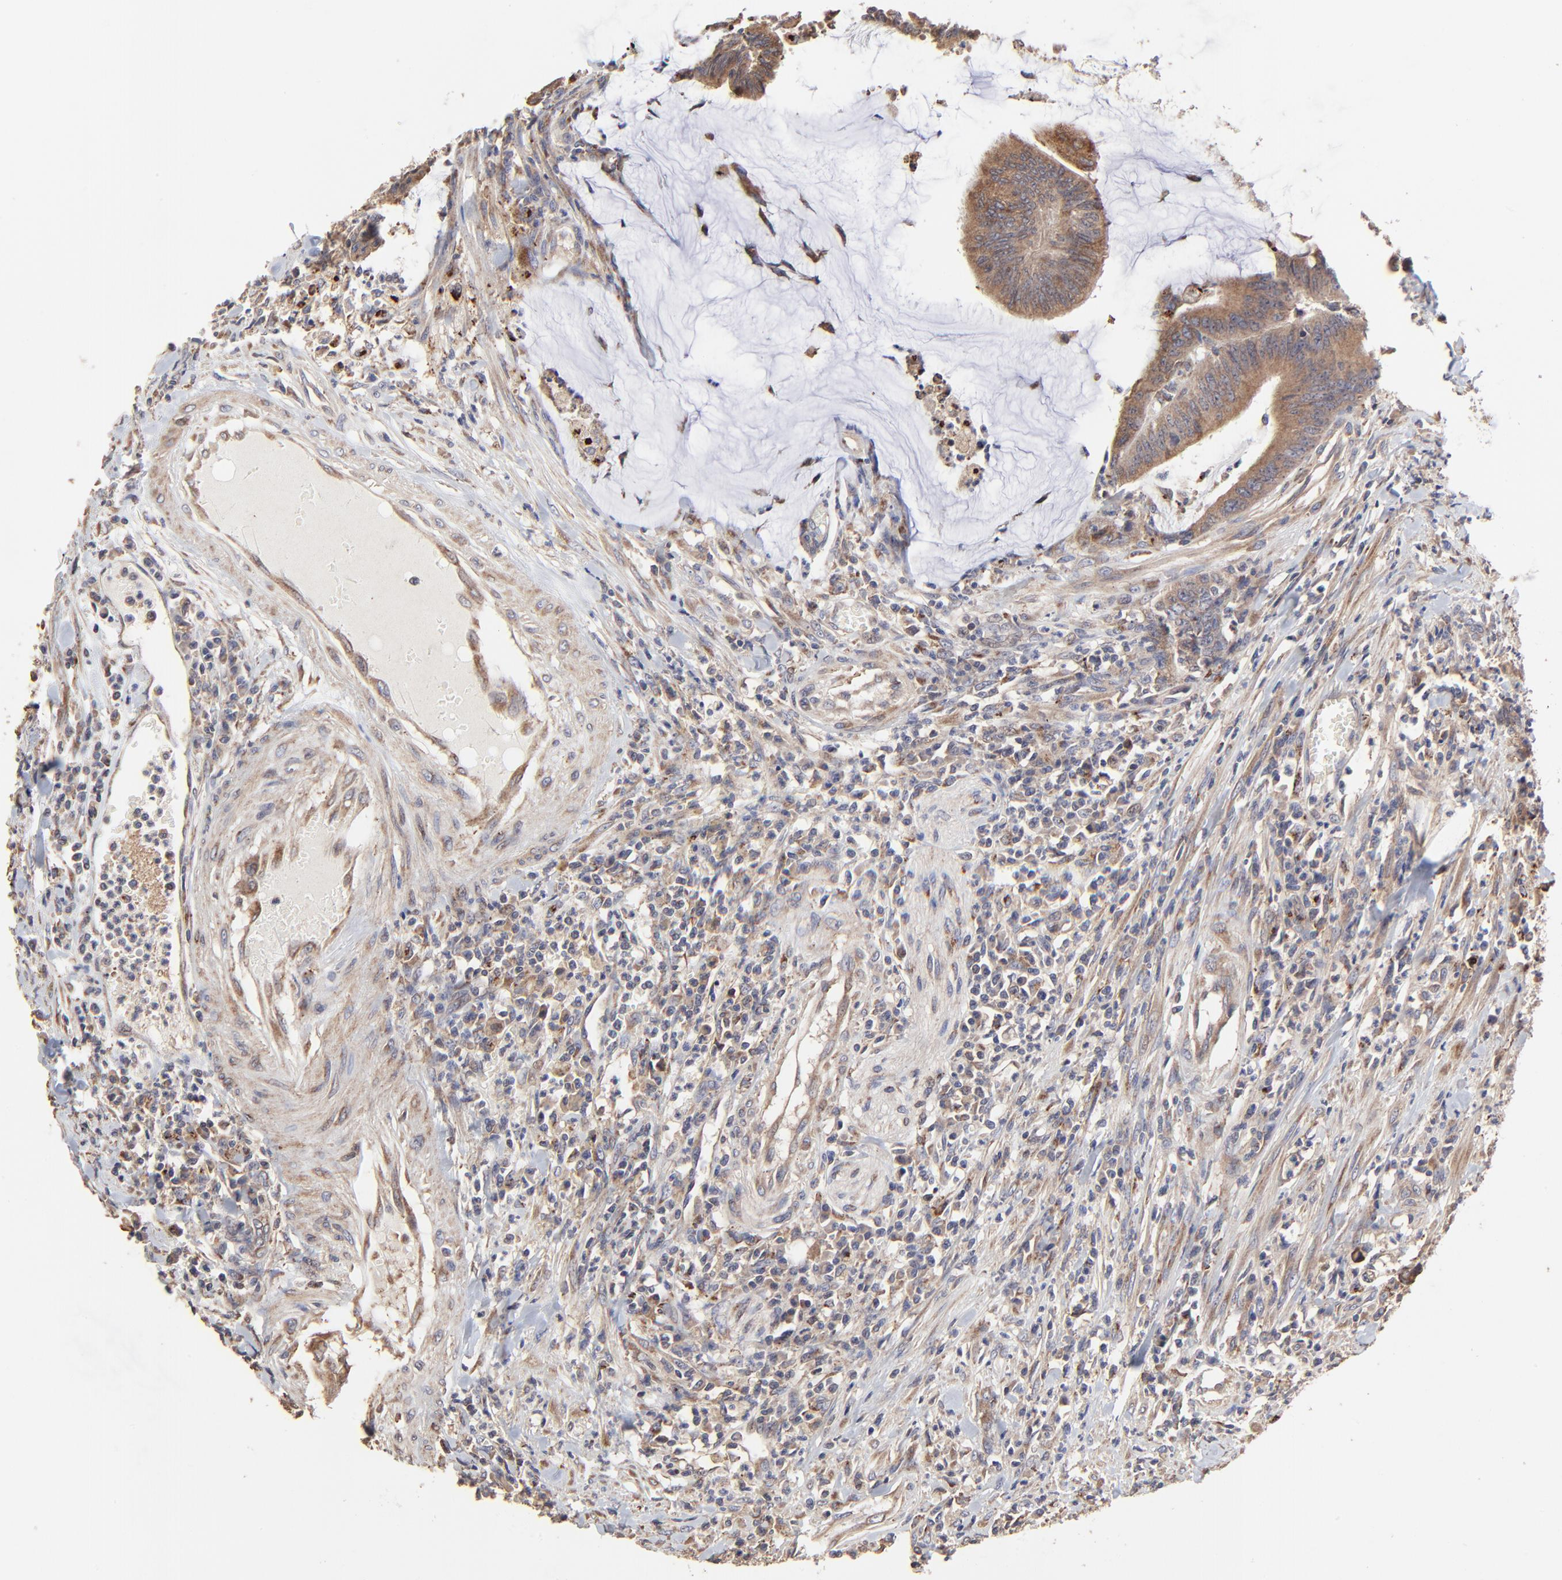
{"staining": {"intensity": "moderate", "quantity": ">75%", "location": "cytoplasmic/membranous"}, "tissue": "colorectal cancer", "cell_type": "Tumor cells", "image_type": "cancer", "snomed": [{"axis": "morphology", "description": "Adenocarcinoma, NOS"}, {"axis": "topography", "description": "Rectum"}], "caption": "Tumor cells show medium levels of moderate cytoplasmic/membranous expression in about >75% of cells in colorectal cancer (adenocarcinoma).", "gene": "ELP2", "patient": {"sex": "female", "age": 66}}